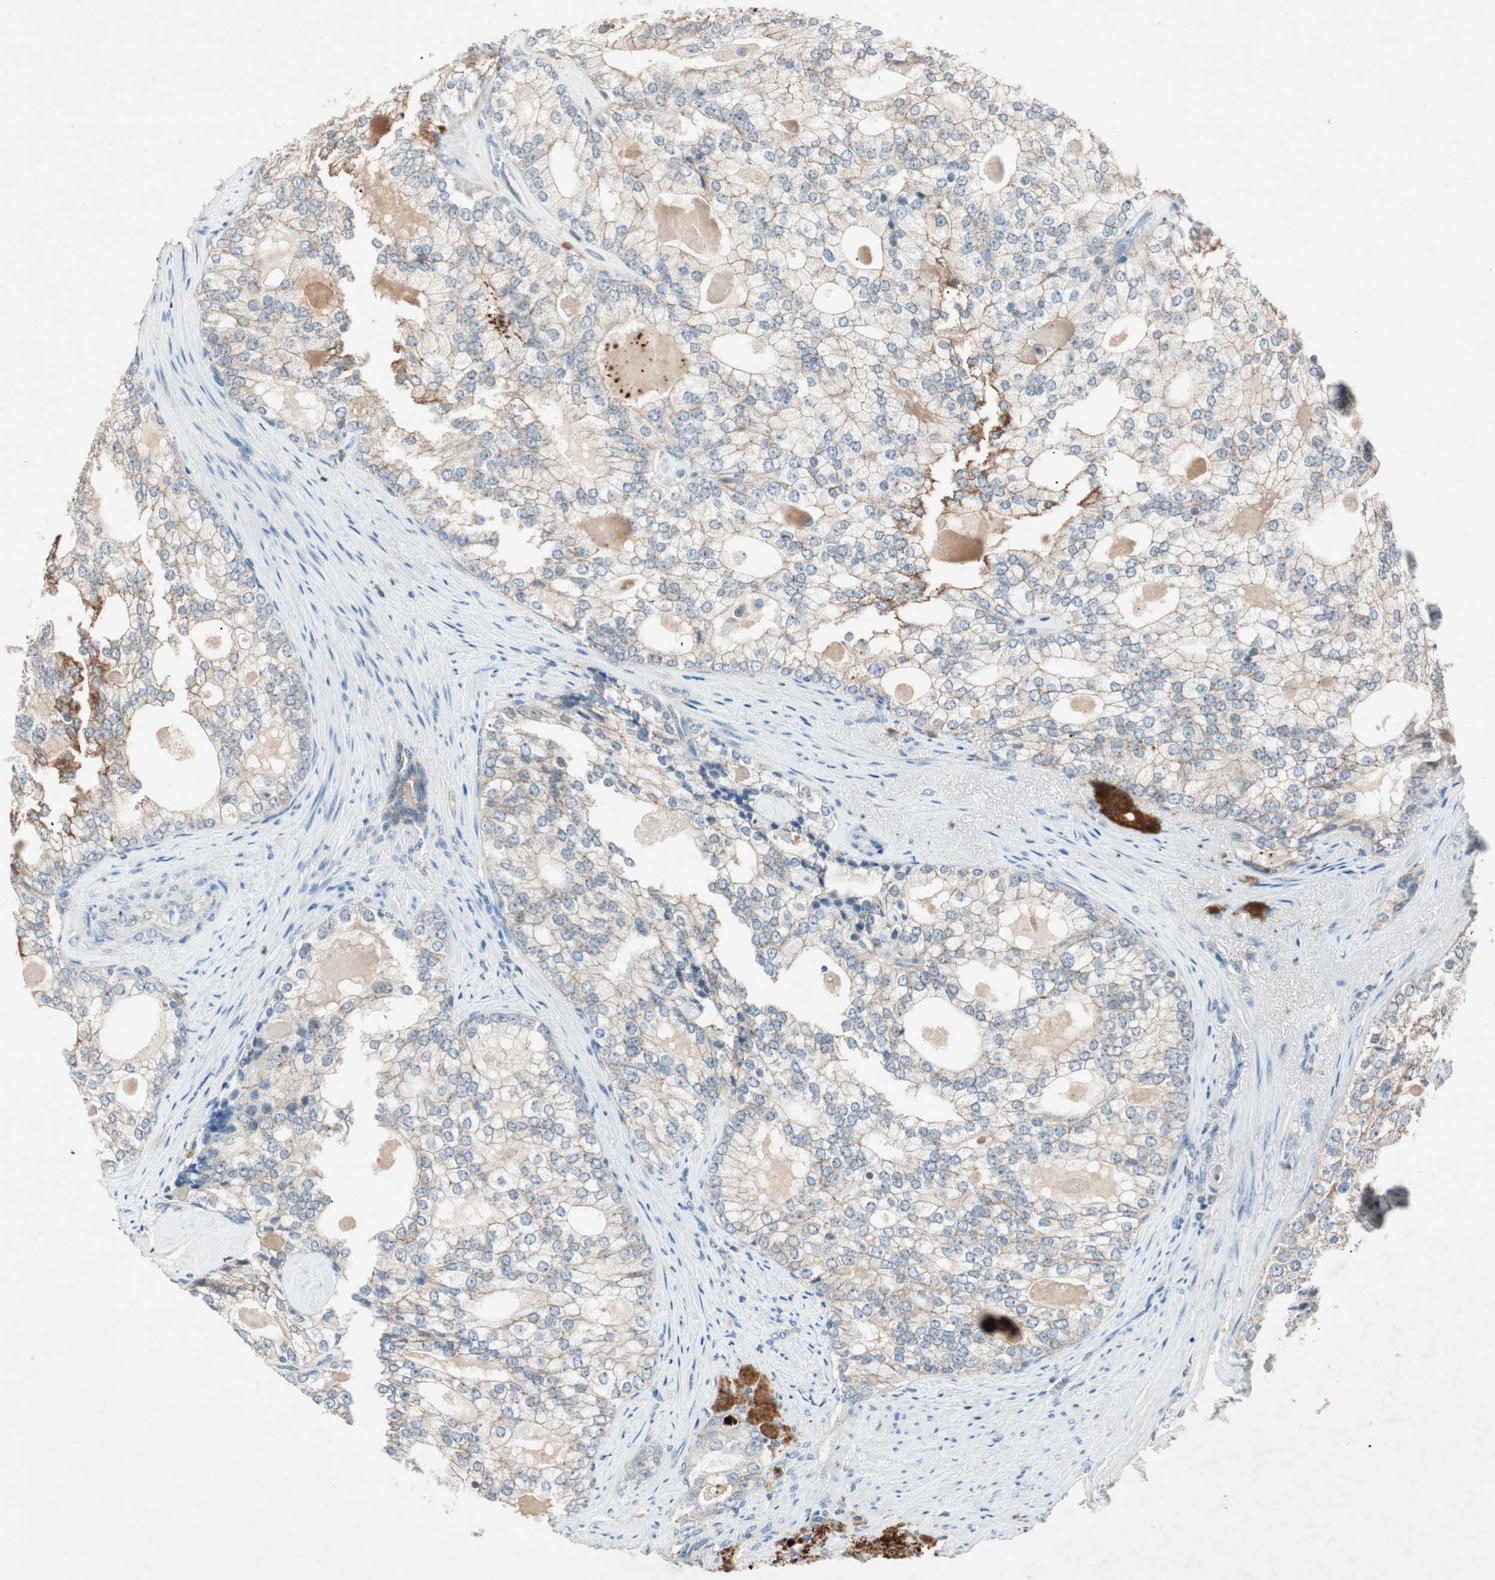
{"staining": {"intensity": "weak", "quantity": "25%-75%", "location": "cytoplasmic/membranous"}, "tissue": "prostate cancer", "cell_type": "Tumor cells", "image_type": "cancer", "snomed": [{"axis": "morphology", "description": "Adenocarcinoma, High grade"}, {"axis": "topography", "description": "Prostate"}], "caption": "Weak cytoplasmic/membranous expression is present in about 25%-75% of tumor cells in prostate cancer. (DAB IHC, brown staining for protein, blue staining for nuclei).", "gene": "NKAIN1", "patient": {"sex": "male", "age": 66}}